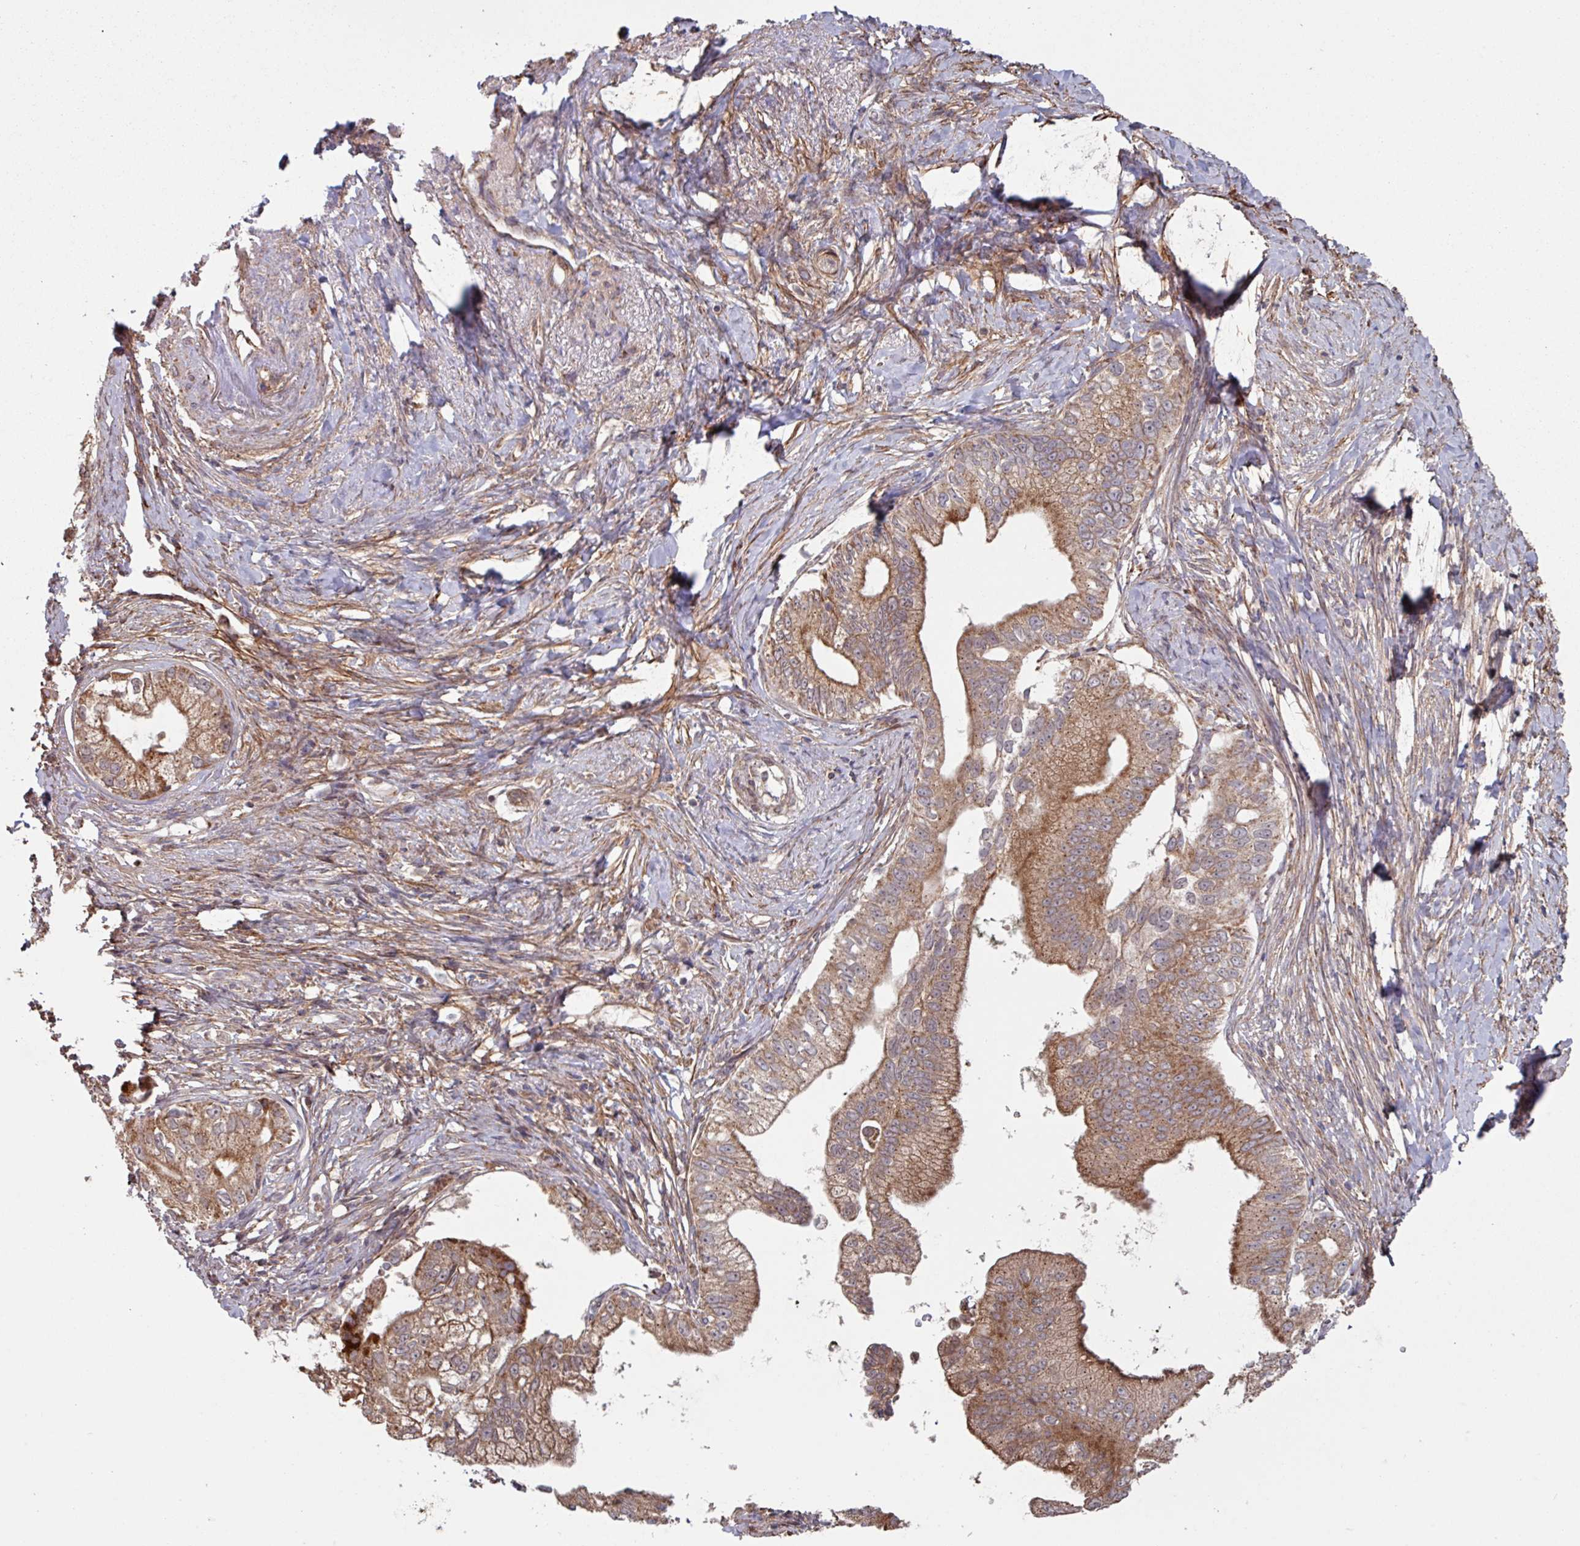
{"staining": {"intensity": "moderate", "quantity": ">75%", "location": "cytoplasmic/membranous"}, "tissue": "pancreatic cancer", "cell_type": "Tumor cells", "image_type": "cancer", "snomed": [{"axis": "morphology", "description": "Adenocarcinoma, NOS"}, {"axis": "topography", "description": "Pancreas"}], "caption": "Protein staining of pancreatic adenocarcinoma tissue demonstrates moderate cytoplasmic/membranous staining in approximately >75% of tumor cells.", "gene": "COX7C", "patient": {"sex": "male", "age": 70}}